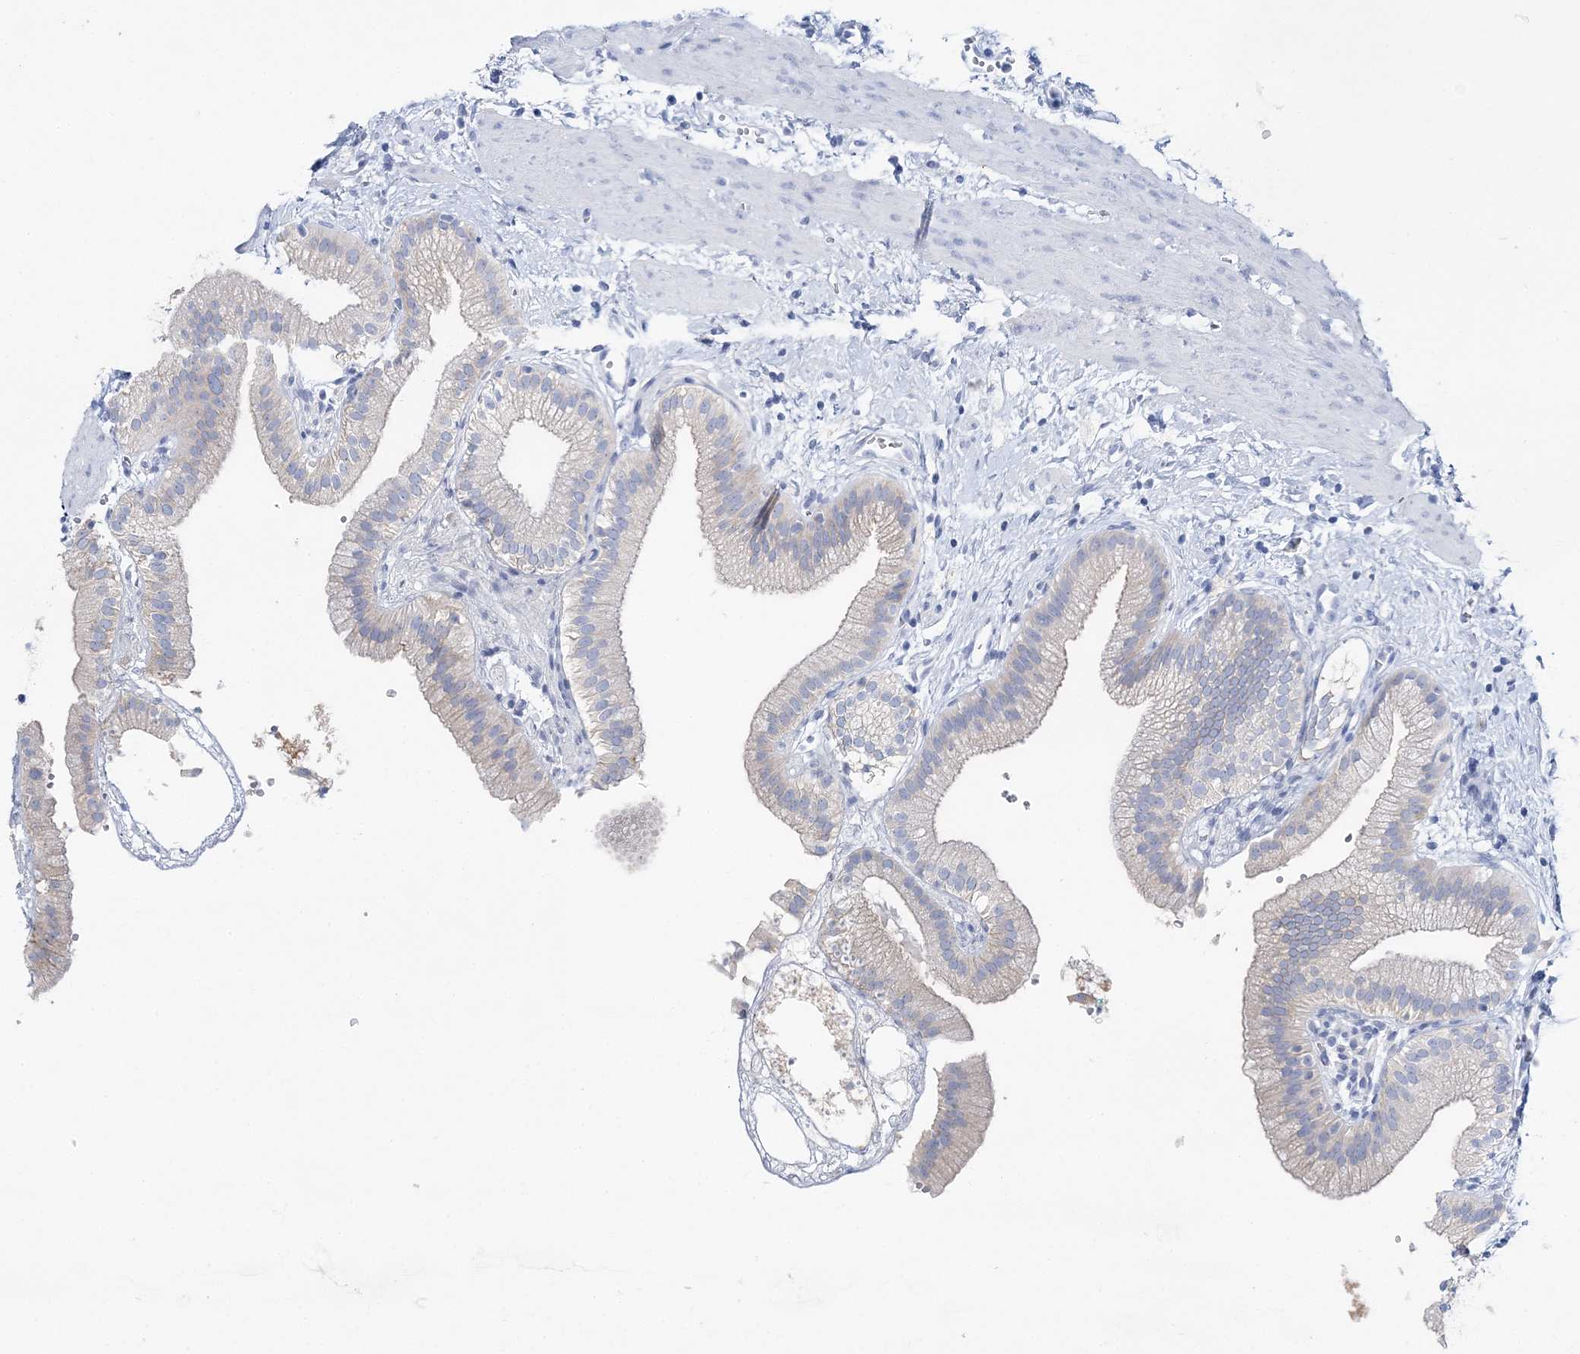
{"staining": {"intensity": "weak", "quantity": "<25%", "location": "cytoplasmic/membranous"}, "tissue": "gallbladder", "cell_type": "Glandular cells", "image_type": "normal", "snomed": [{"axis": "morphology", "description": "Normal tissue, NOS"}, {"axis": "topography", "description": "Gallbladder"}], "caption": "This histopathology image is of normal gallbladder stained with immunohistochemistry to label a protein in brown with the nuclei are counter-stained blue. There is no staining in glandular cells.", "gene": "SLC5A6", "patient": {"sex": "male", "age": 55}}